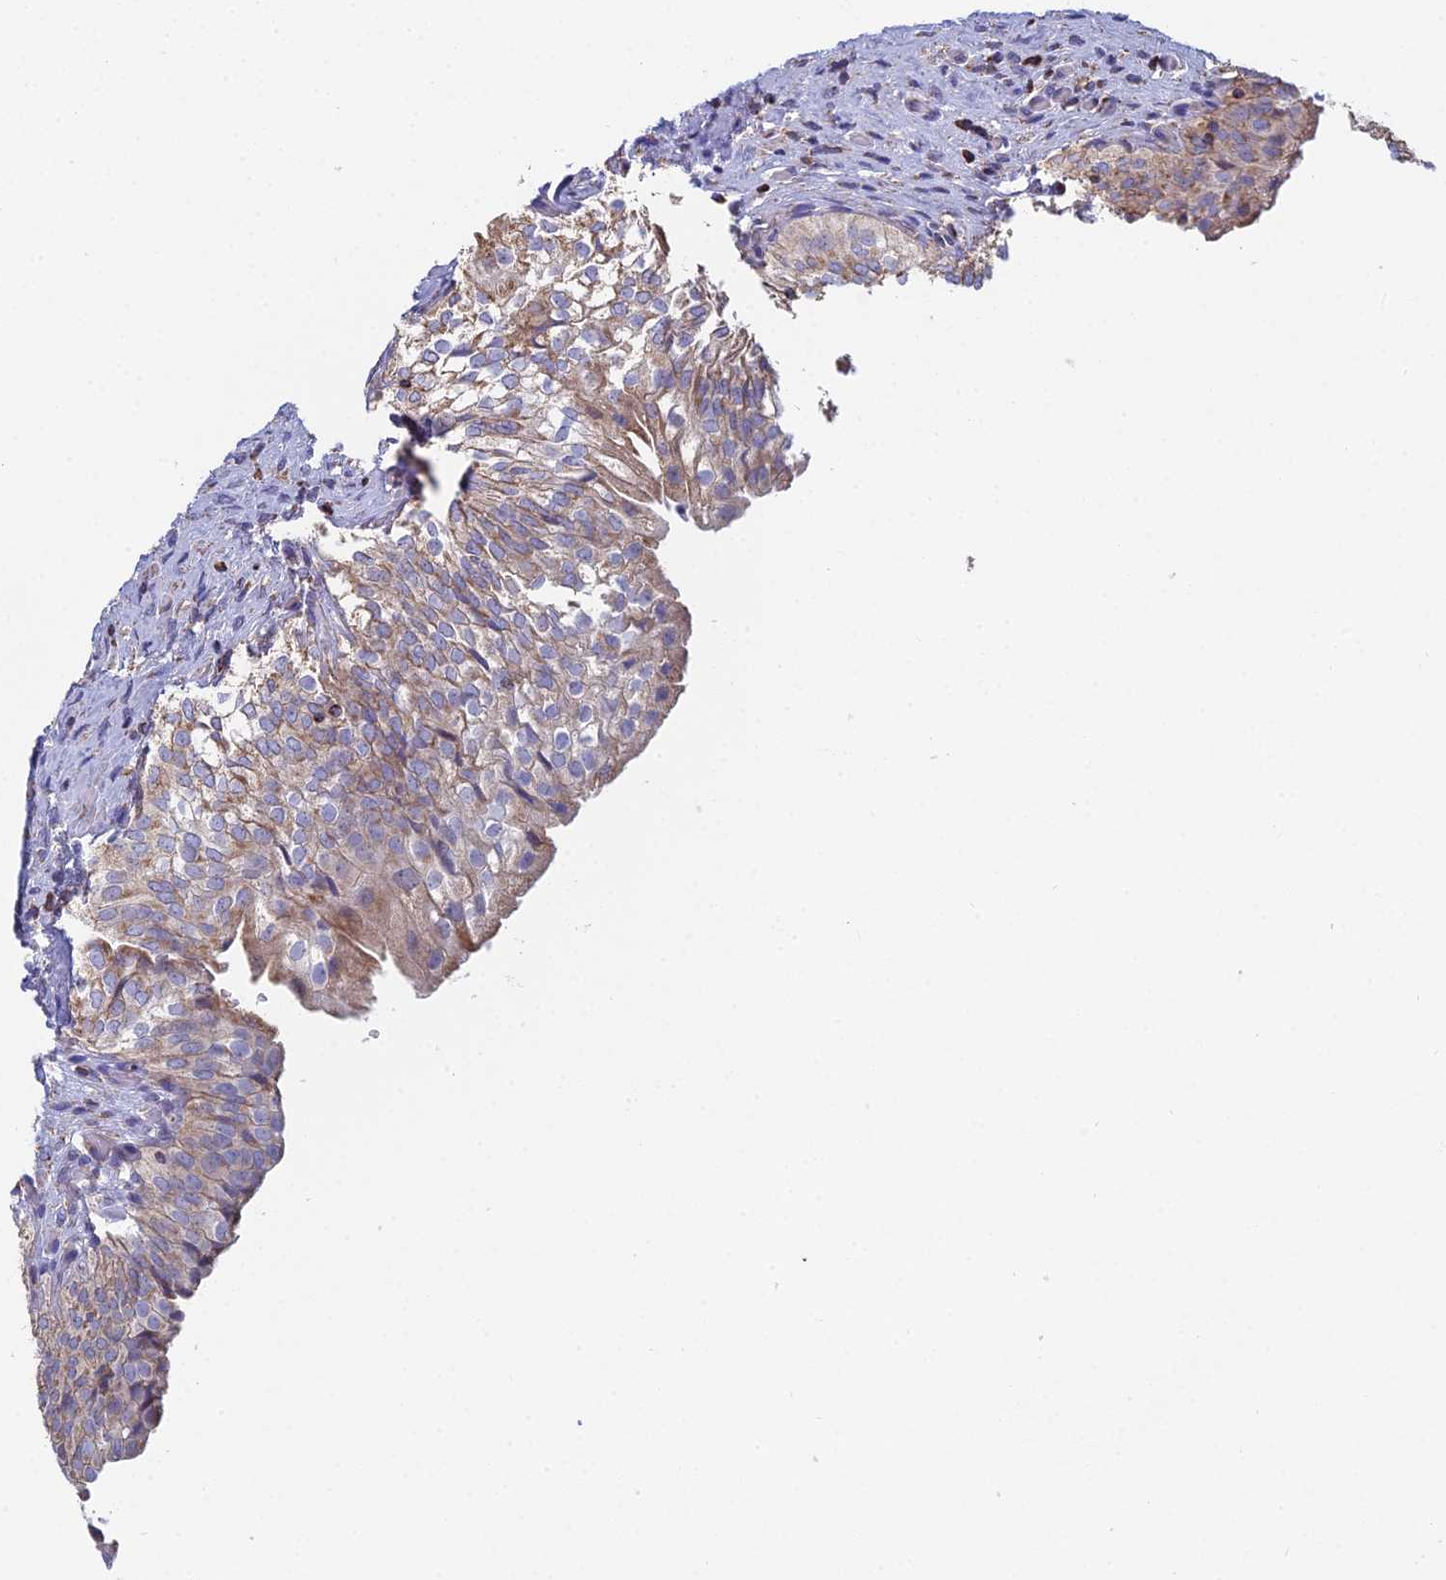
{"staining": {"intensity": "moderate", "quantity": "25%-75%", "location": "cytoplasmic/membranous"}, "tissue": "urinary bladder", "cell_type": "Urothelial cells", "image_type": "normal", "snomed": [{"axis": "morphology", "description": "Normal tissue, NOS"}, {"axis": "topography", "description": "Urinary bladder"}], "caption": "Normal urinary bladder displays moderate cytoplasmic/membranous staining in approximately 25%-75% of urothelial cells, visualized by immunohistochemistry.", "gene": "SPOCK2", "patient": {"sex": "male", "age": 55}}